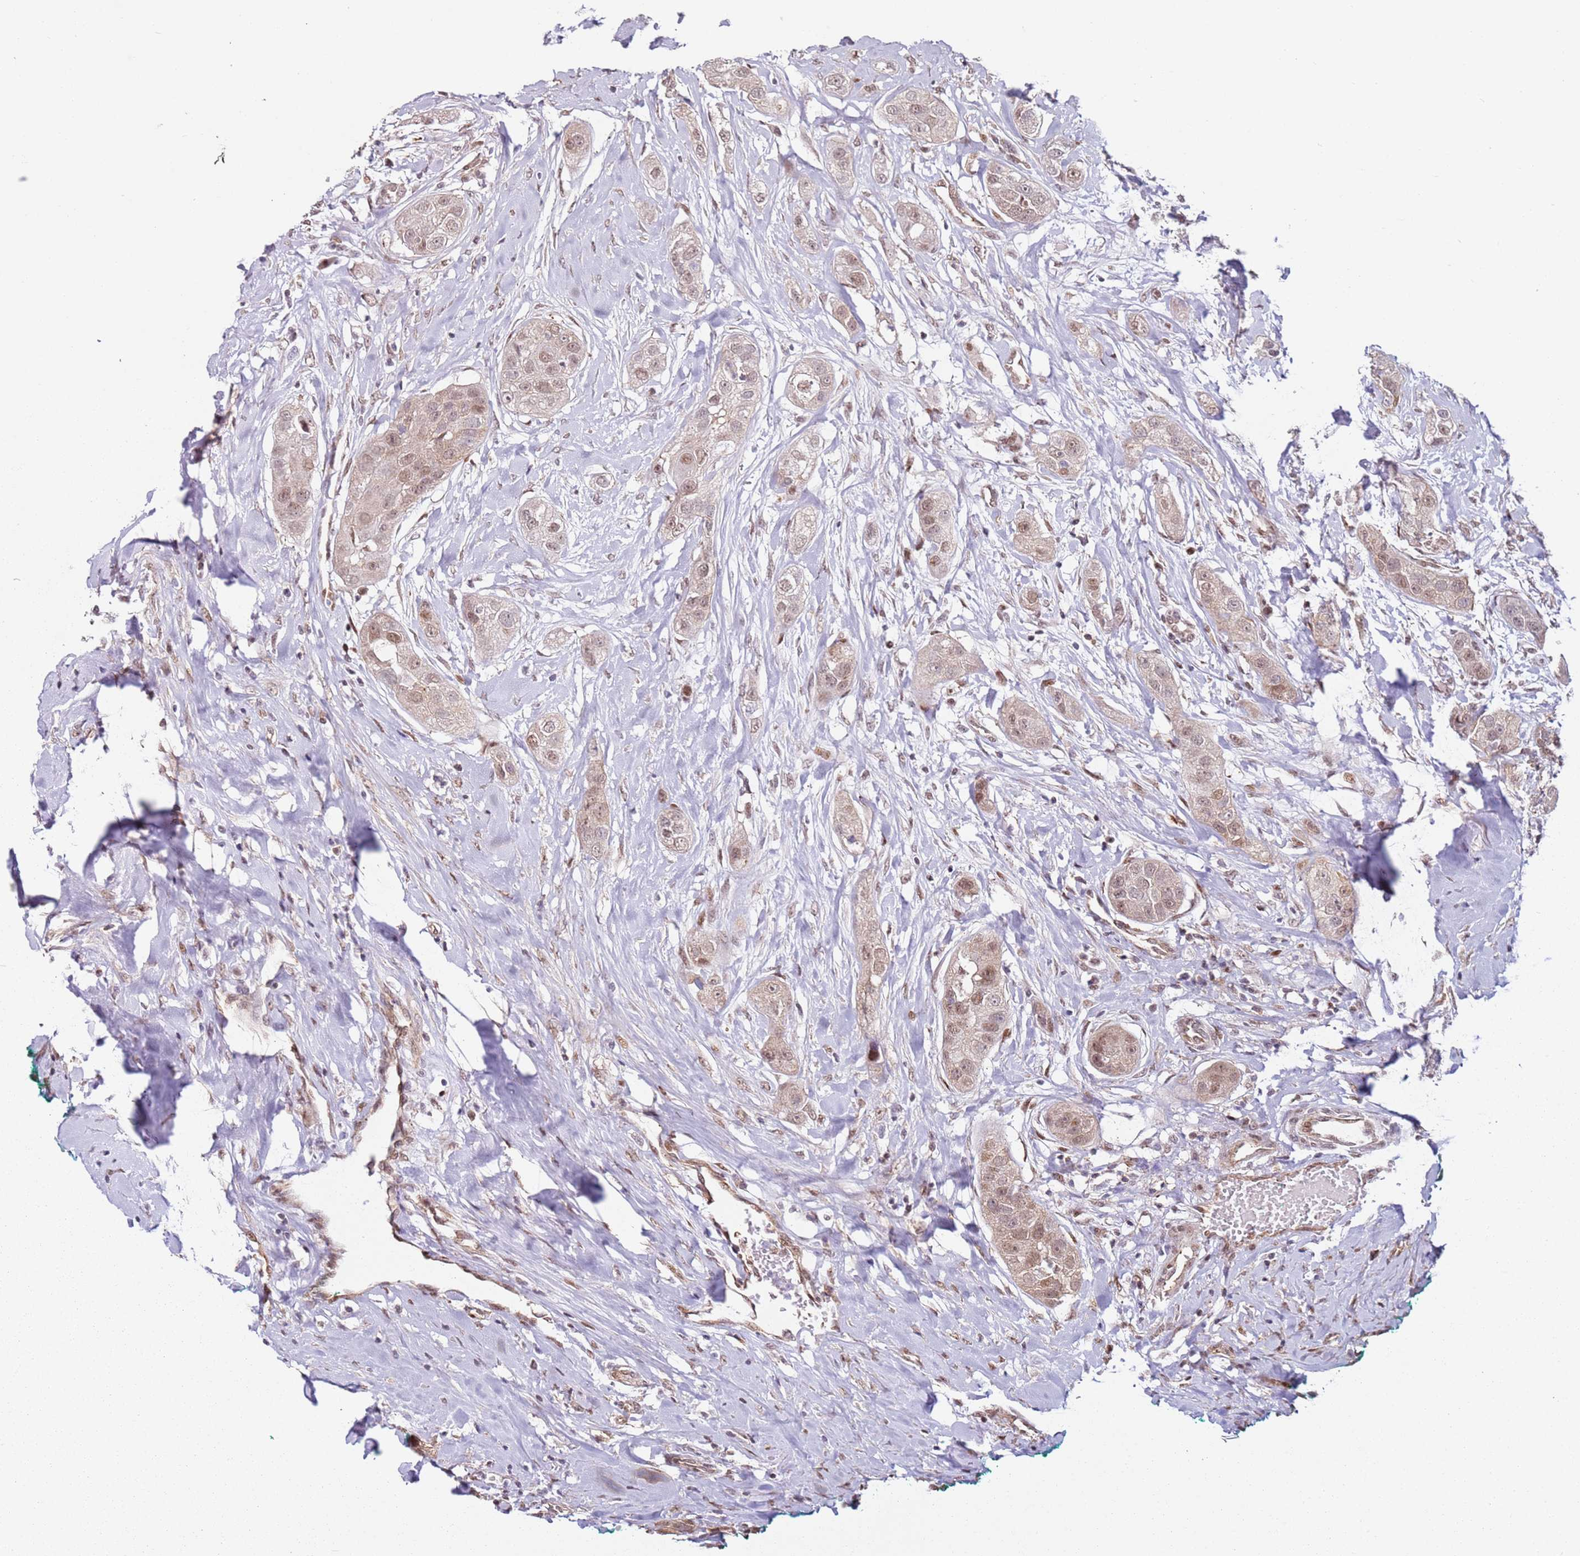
{"staining": {"intensity": "weak", "quantity": "25%-75%", "location": "nuclear"}, "tissue": "head and neck cancer", "cell_type": "Tumor cells", "image_type": "cancer", "snomed": [{"axis": "morphology", "description": "Normal tissue, NOS"}, {"axis": "morphology", "description": "Squamous cell carcinoma, NOS"}, {"axis": "topography", "description": "Skeletal muscle"}, {"axis": "topography", "description": "Head-Neck"}], "caption": "IHC (DAB) staining of human head and neck cancer (squamous cell carcinoma) shows weak nuclear protein staining in approximately 25%-75% of tumor cells.", "gene": "PSMD4", "patient": {"sex": "male", "age": 51}}